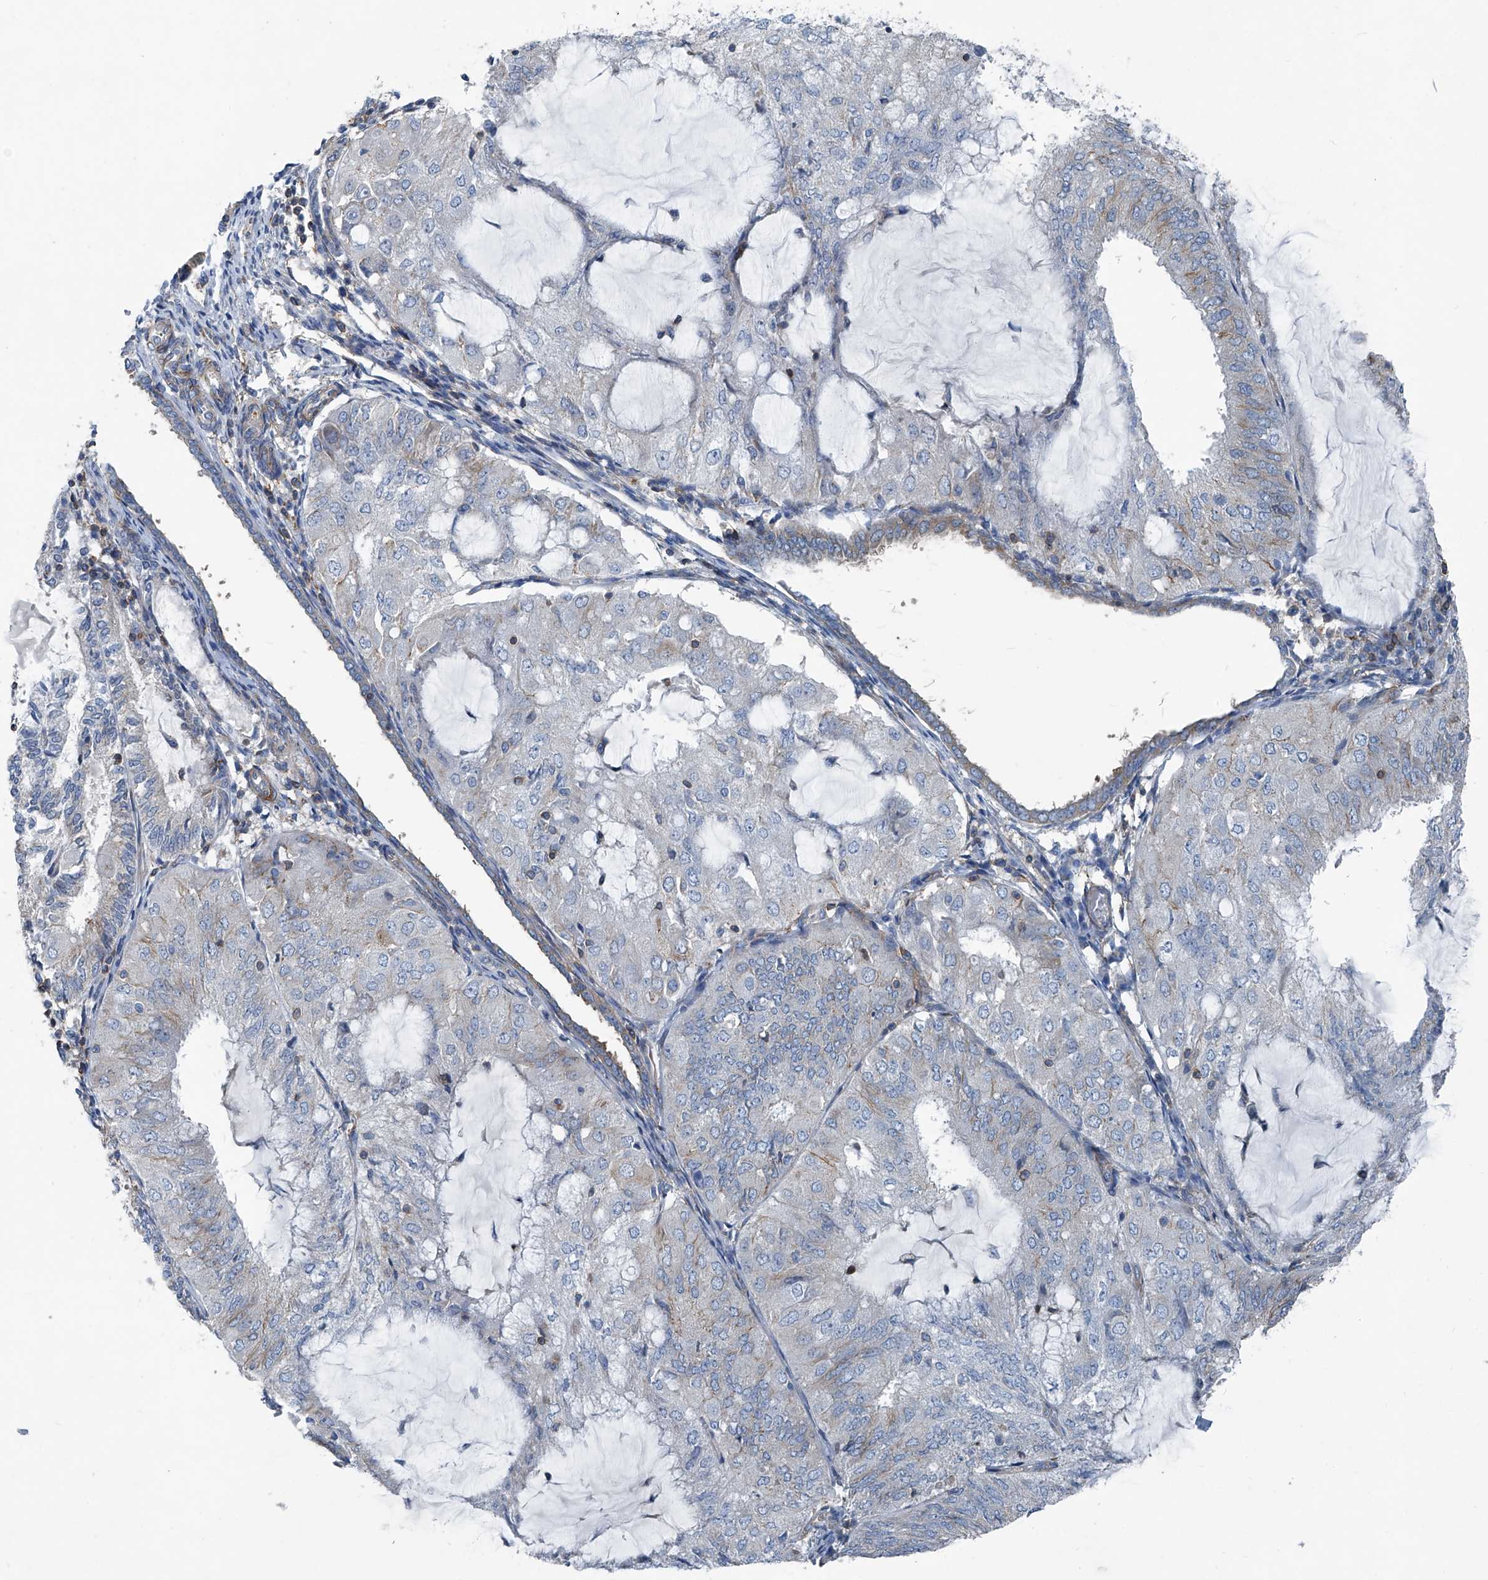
{"staining": {"intensity": "negative", "quantity": "none", "location": "none"}, "tissue": "endometrial cancer", "cell_type": "Tumor cells", "image_type": "cancer", "snomed": [{"axis": "morphology", "description": "Adenocarcinoma, NOS"}, {"axis": "topography", "description": "Endometrium"}], "caption": "High magnification brightfield microscopy of endometrial cancer stained with DAB (brown) and counterstained with hematoxylin (blue): tumor cells show no significant expression.", "gene": "SEPTIN7", "patient": {"sex": "female", "age": 81}}